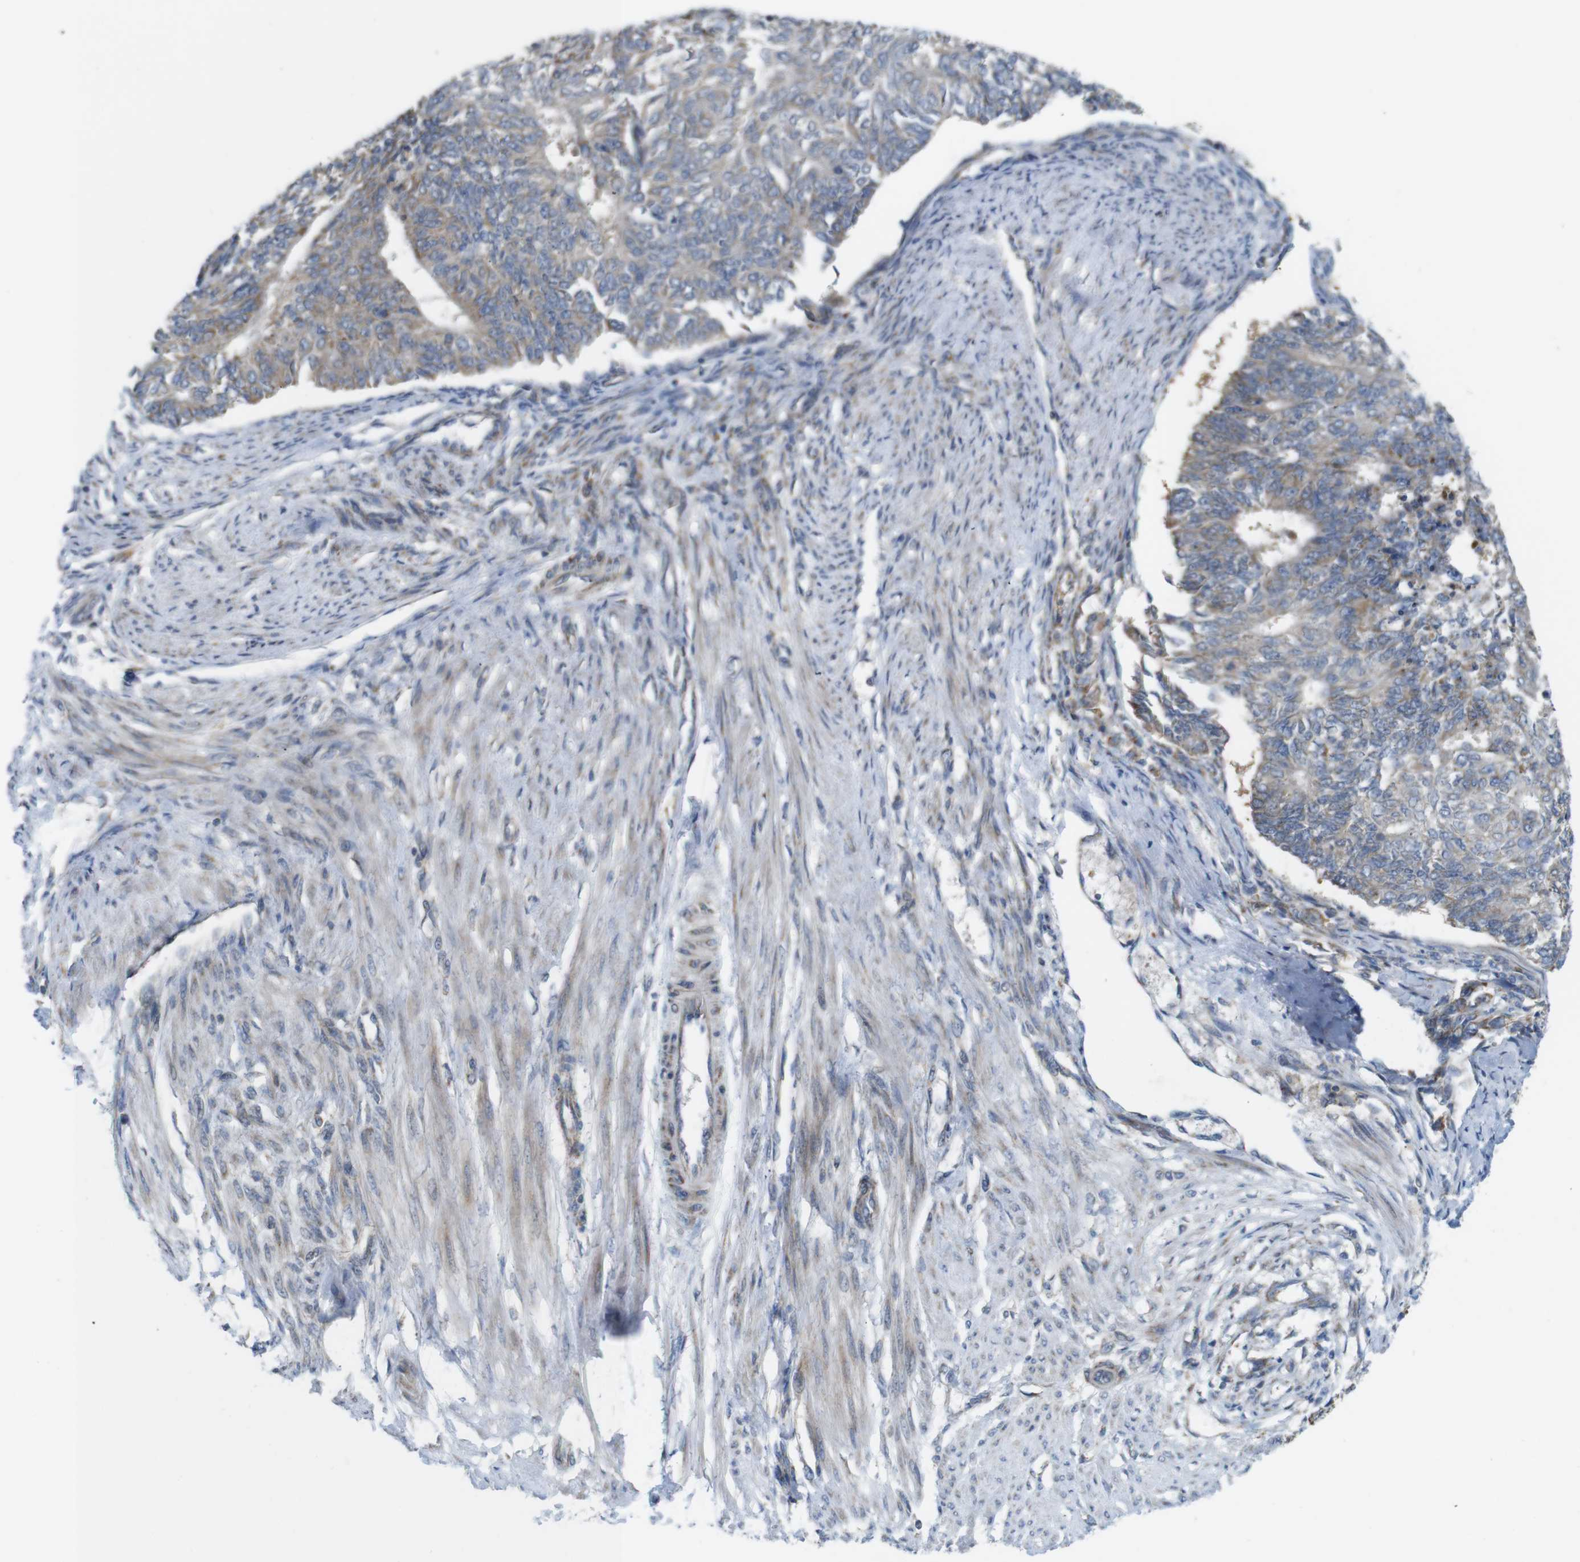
{"staining": {"intensity": "weak", "quantity": ">75%", "location": "cytoplasmic/membranous"}, "tissue": "endometrial cancer", "cell_type": "Tumor cells", "image_type": "cancer", "snomed": [{"axis": "morphology", "description": "Adenocarcinoma, NOS"}, {"axis": "topography", "description": "Endometrium"}], "caption": "Protein expression analysis of endometrial cancer (adenocarcinoma) demonstrates weak cytoplasmic/membranous staining in approximately >75% of tumor cells.", "gene": "MARCHF1", "patient": {"sex": "female", "age": 32}}